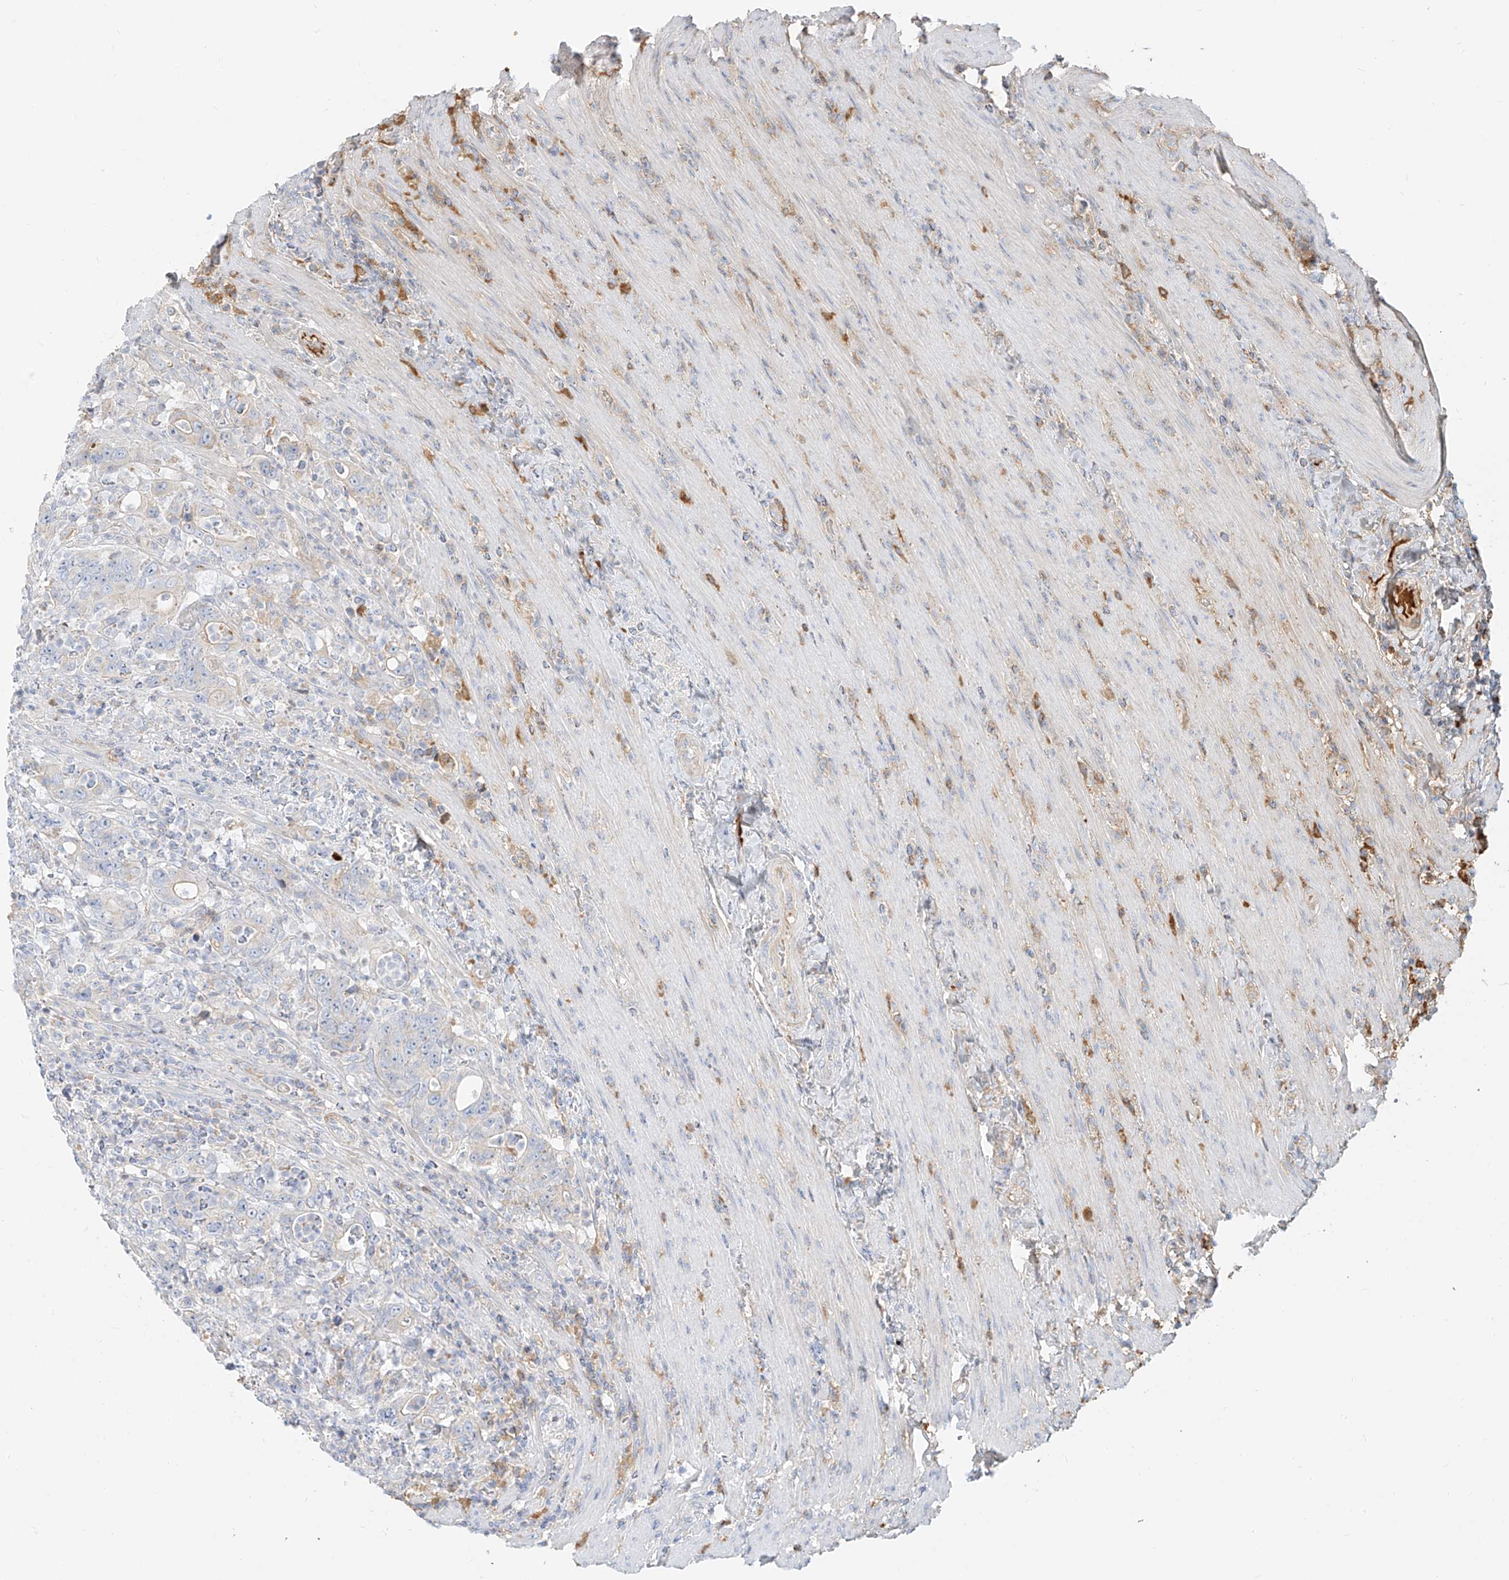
{"staining": {"intensity": "weak", "quantity": "25%-75%", "location": "cytoplasmic/membranous"}, "tissue": "colorectal cancer", "cell_type": "Tumor cells", "image_type": "cancer", "snomed": [{"axis": "morphology", "description": "Adenocarcinoma, NOS"}, {"axis": "topography", "description": "Colon"}], "caption": "IHC staining of colorectal cancer, which exhibits low levels of weak cytoplasmic/membranous positivity in approximately 25%-75% of tumor cells indicating weak cytoplasmic/membranous protein expression. The staining was performed using DAB (3,3'-diaminobenzidine) (brown) for protein detection and nuclei were counterstained in hematoxylin (blue).", "gene": "OCSTAMP", "patient": {"sex": "female", "age": 75}}